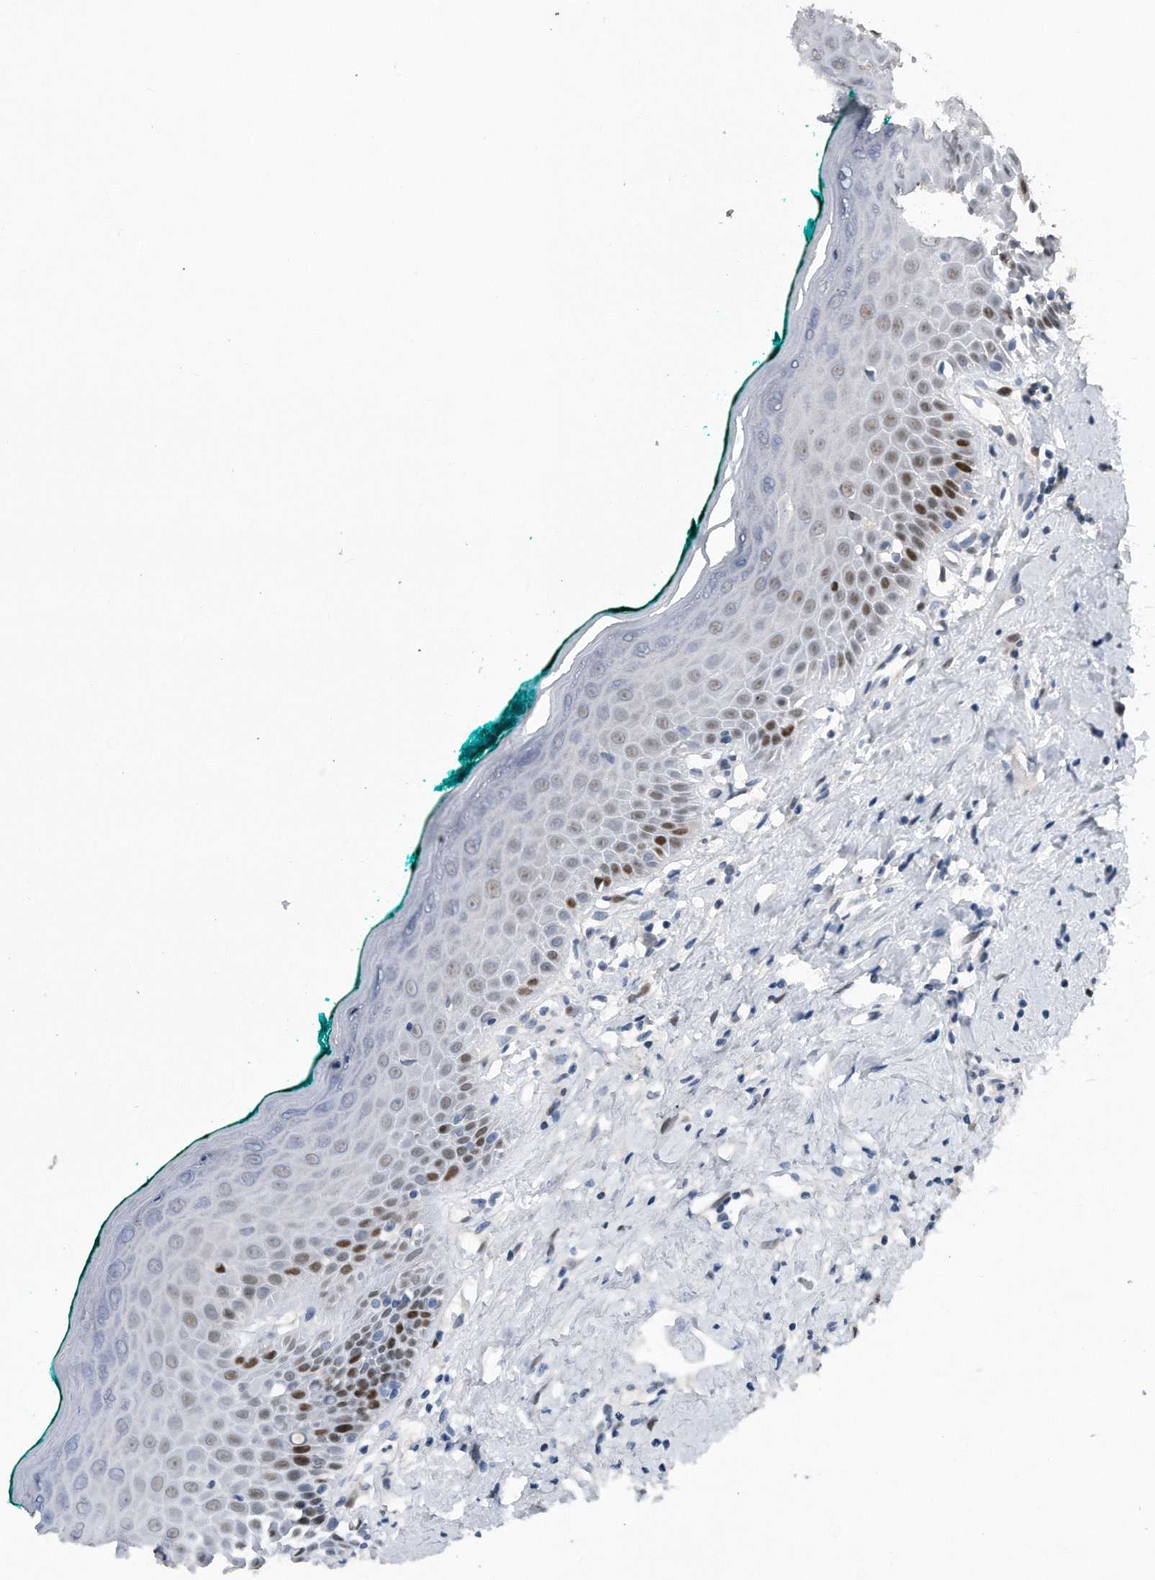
{"staining": {"intensity": "strong", "quantity": "<25%", "location": "nuclear"}, "tissue": "oral mucosa", "cell_type": "Squamous epithelial cells", "image_type": "normal", "snomed": [{"axis": "morphology", "description": "Normal tissue, NOS"}, {"axis": "topography", "description": "Oral tissue"}], "caption": "The histopathology image exhibits a brown stain indicating the presence of a protein in the nuclear of squamous epithelial cells in oral mucosa. Using DAB (brown) and hematoxylin (blue) stains, captured at high magnification using brightfield microscopy.", "gene": "PCNA", "patient": {"sex": "female", "age": 70}}